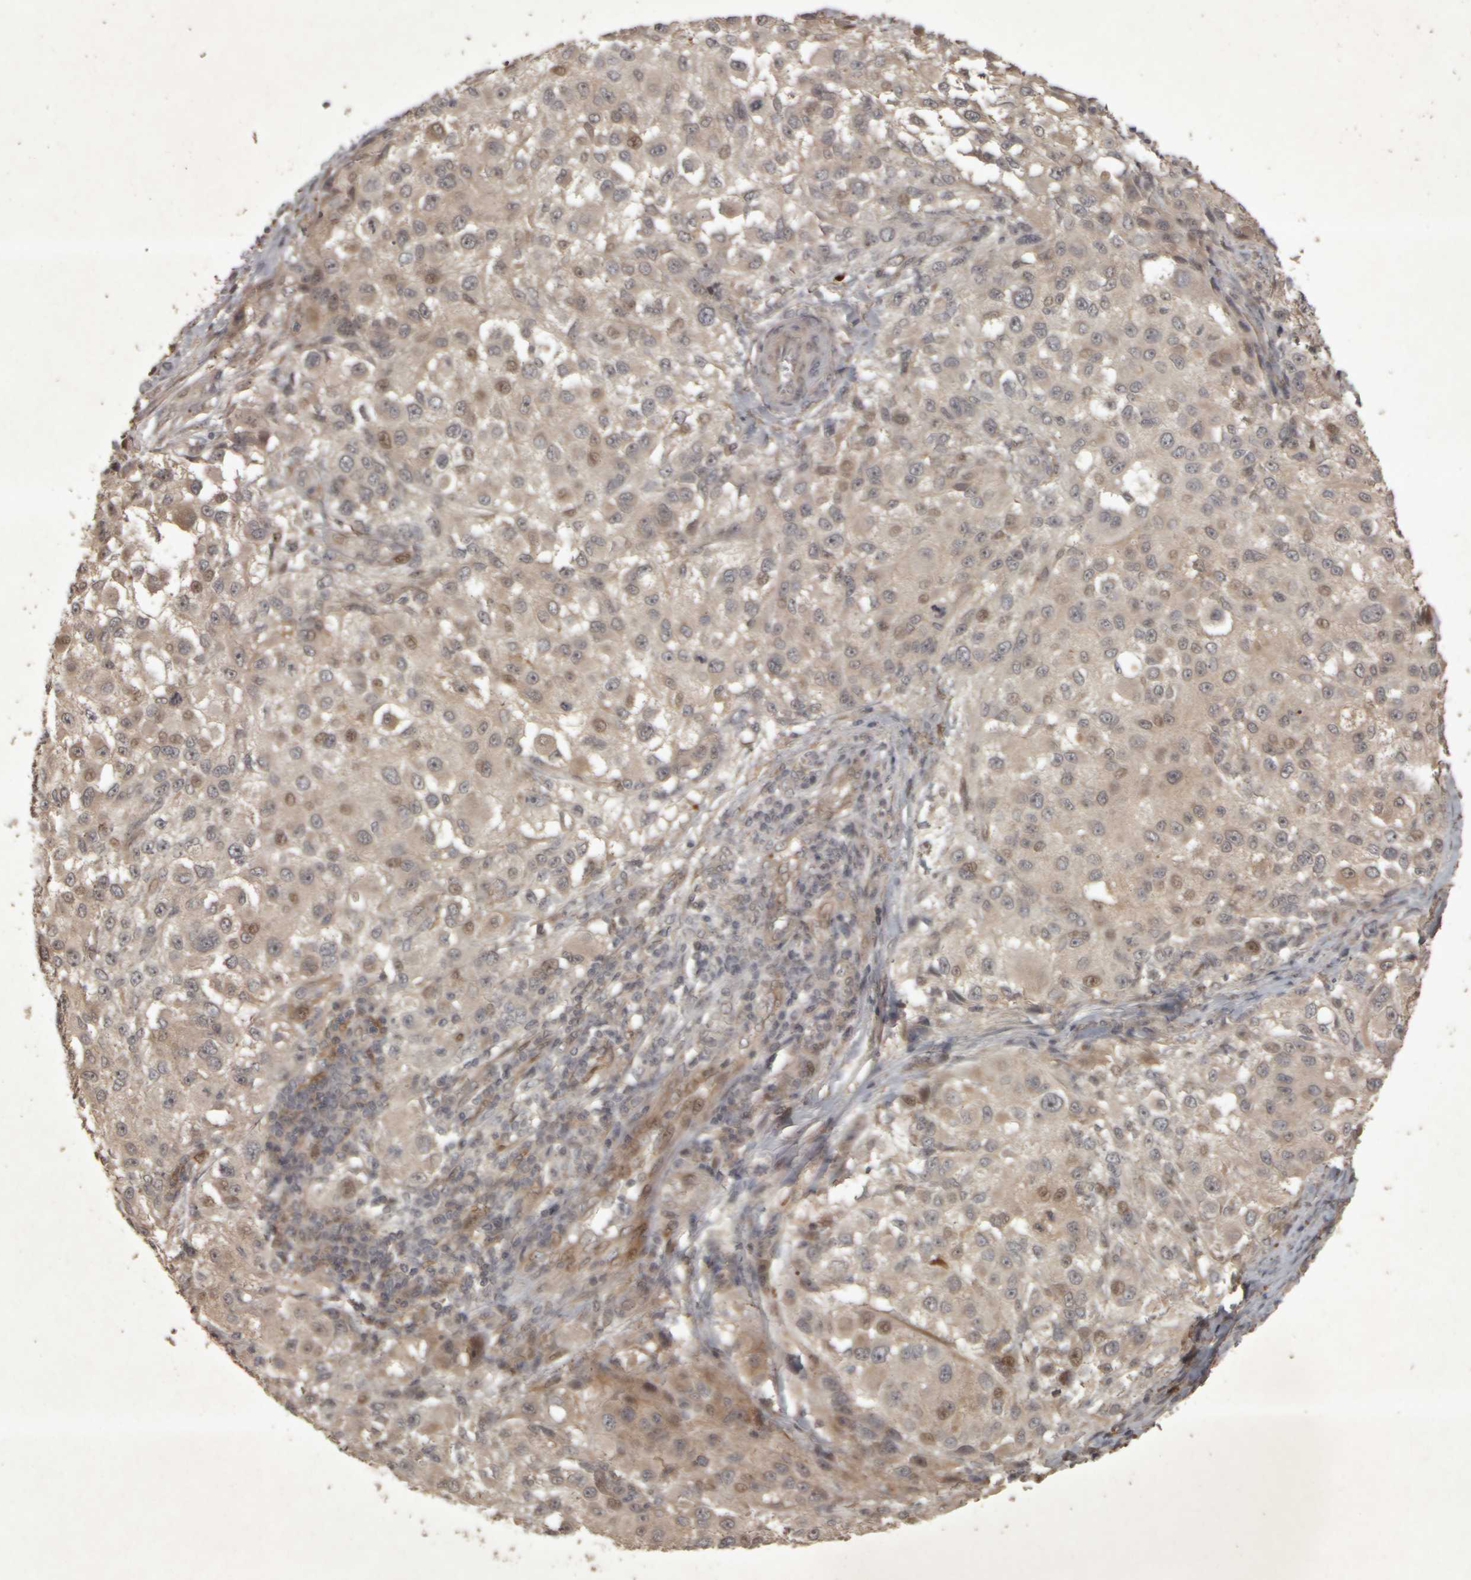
{"staining": {"intensity": "moderate", "quantity": "25%-75%", "location": "nuclear"}, "tissue": "melanoma", "cell_type": "Tumor cells", "image_type": "cancer", "snomed": [{"axis": "morphology", "description": "Necrosis, NOS"}, {"axis": "morphology", "description": "Malignant melanoma, NOS"}, {"axis": "topography", "description": "Skin"}], "caption": "This micrograph demonstrates IHC staining of malignant melanoma, with medium moderate nuclear positivity in approximately 25%-75% of tumor cells.", "gene": "ACO1", "patient": {"sex": "female", "age": 87}}